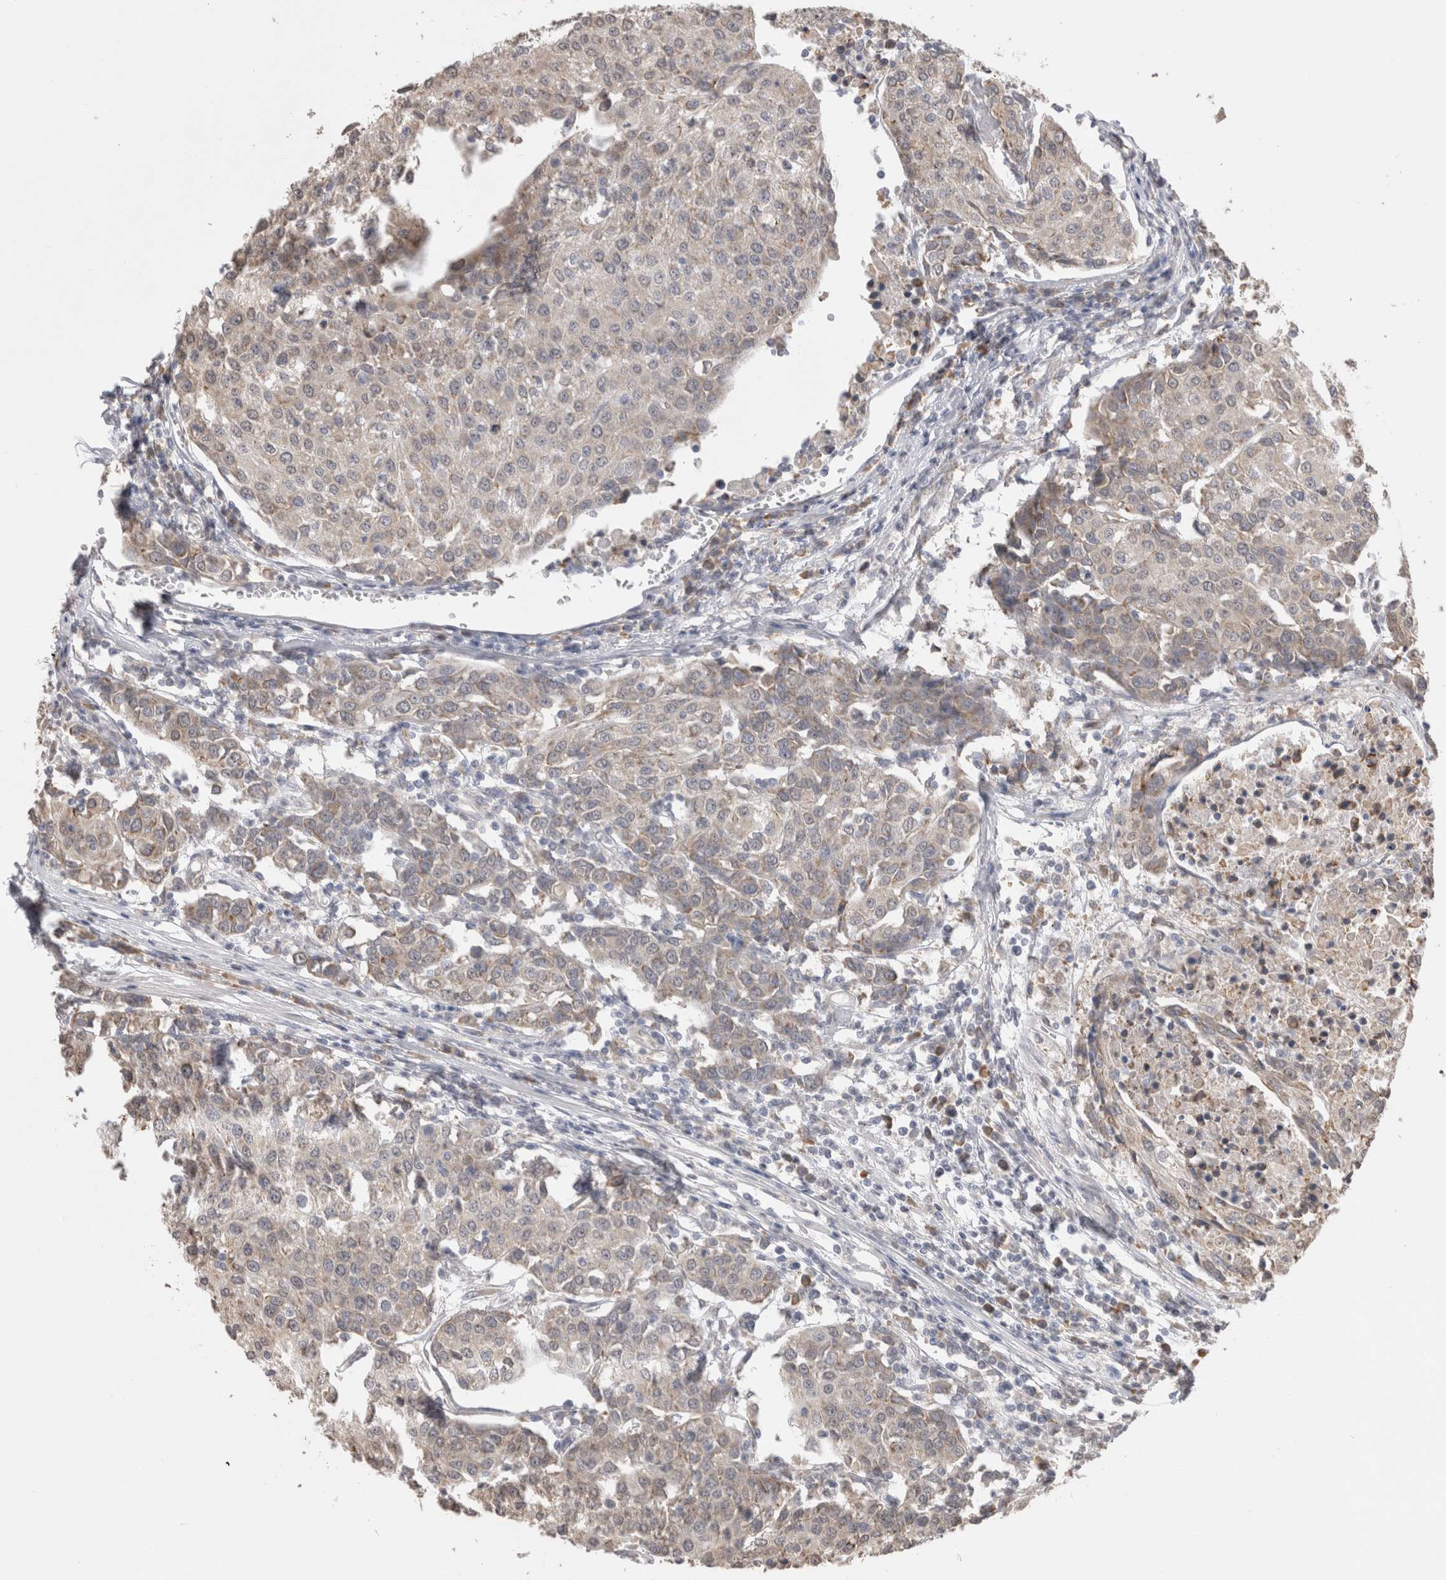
{"staining": {"intensity": "weak", "quantity": "<25%", "location": "cytoplasmic/membranous"}, "tissue": "urothelial cancer", "cell_type": "Tumor cells", "image_type": "cancer", "snomed": [{"axis": "morphology", "description": "Urothelial carcinoma, High grade"}, {"axis": "topography", "description": "Urinary bladder"}], "caption": "An immunohistochemistry image of urothelial cancer is shown. There is no staining in tumor cells of urothelial cancer. Nuclei are stained in blue.", "gene": "NOMO1", "patient": {"sex": "female", "age": 85}}